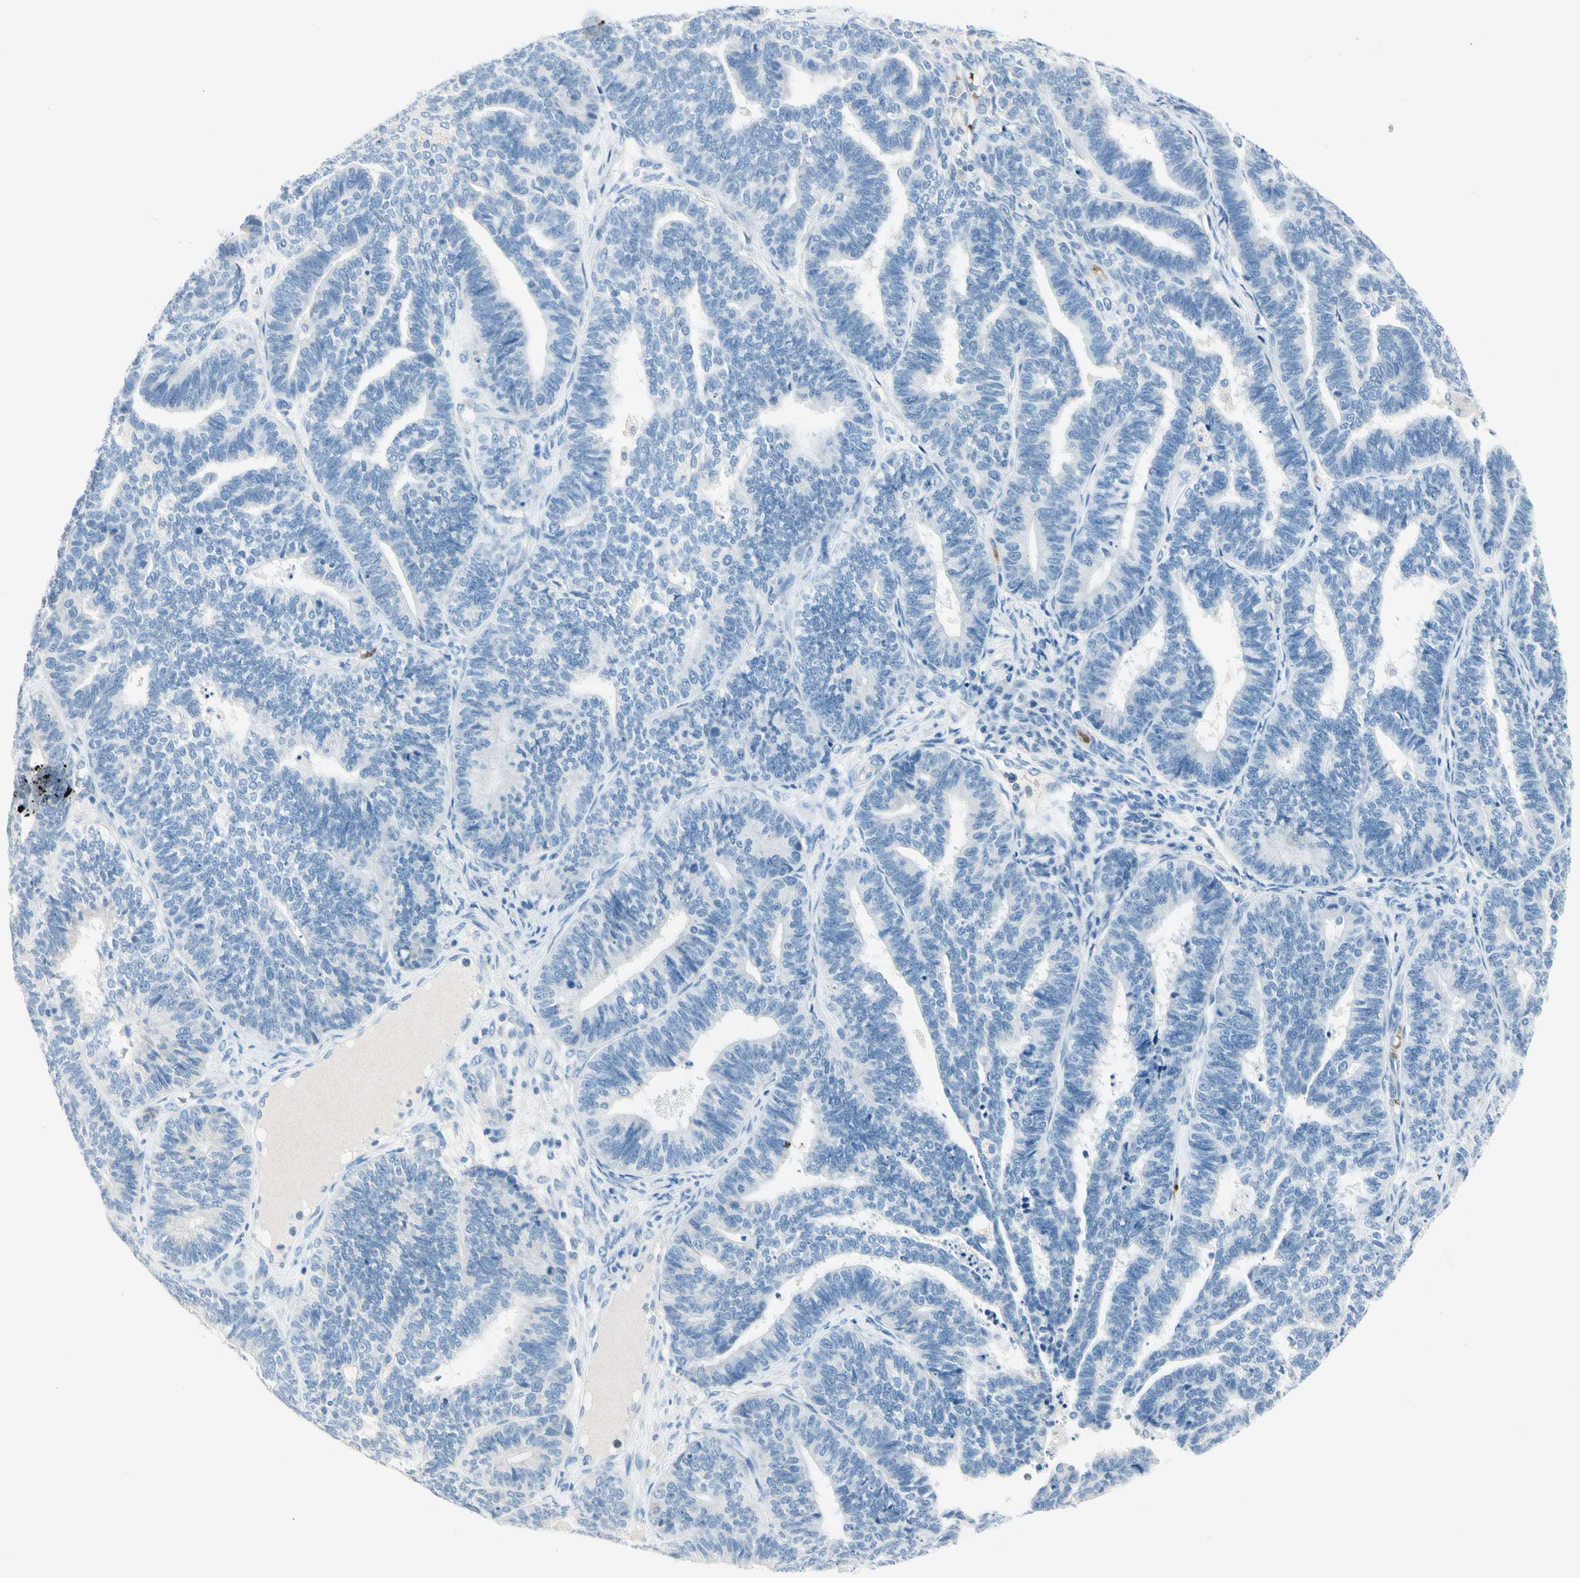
{"staining": {"intensity": "negative", "quantity": "none", "location": "none"}, "tissue": "endometrial cancer", "cell_type": "Tumor cells", "image_type": "cancer", "snomed": [{"axis": "morphology", "description": "Adenocarcinoma, NOS"}, {"axis": "topography", "description": "Endometrium"}], "caption": "Immunohistochemistry micrograph of neoplastic tissue: human endometrial cancer stained with DAB shows no significant protein positivity in tumor cells. (Stains: DAB immunohistochemistry with hematoxylin counter stain, Microscopy: brightfield microscopy at high magnification).", "gene": "CA1", "patient": {"sex": "female", "age": 70}}